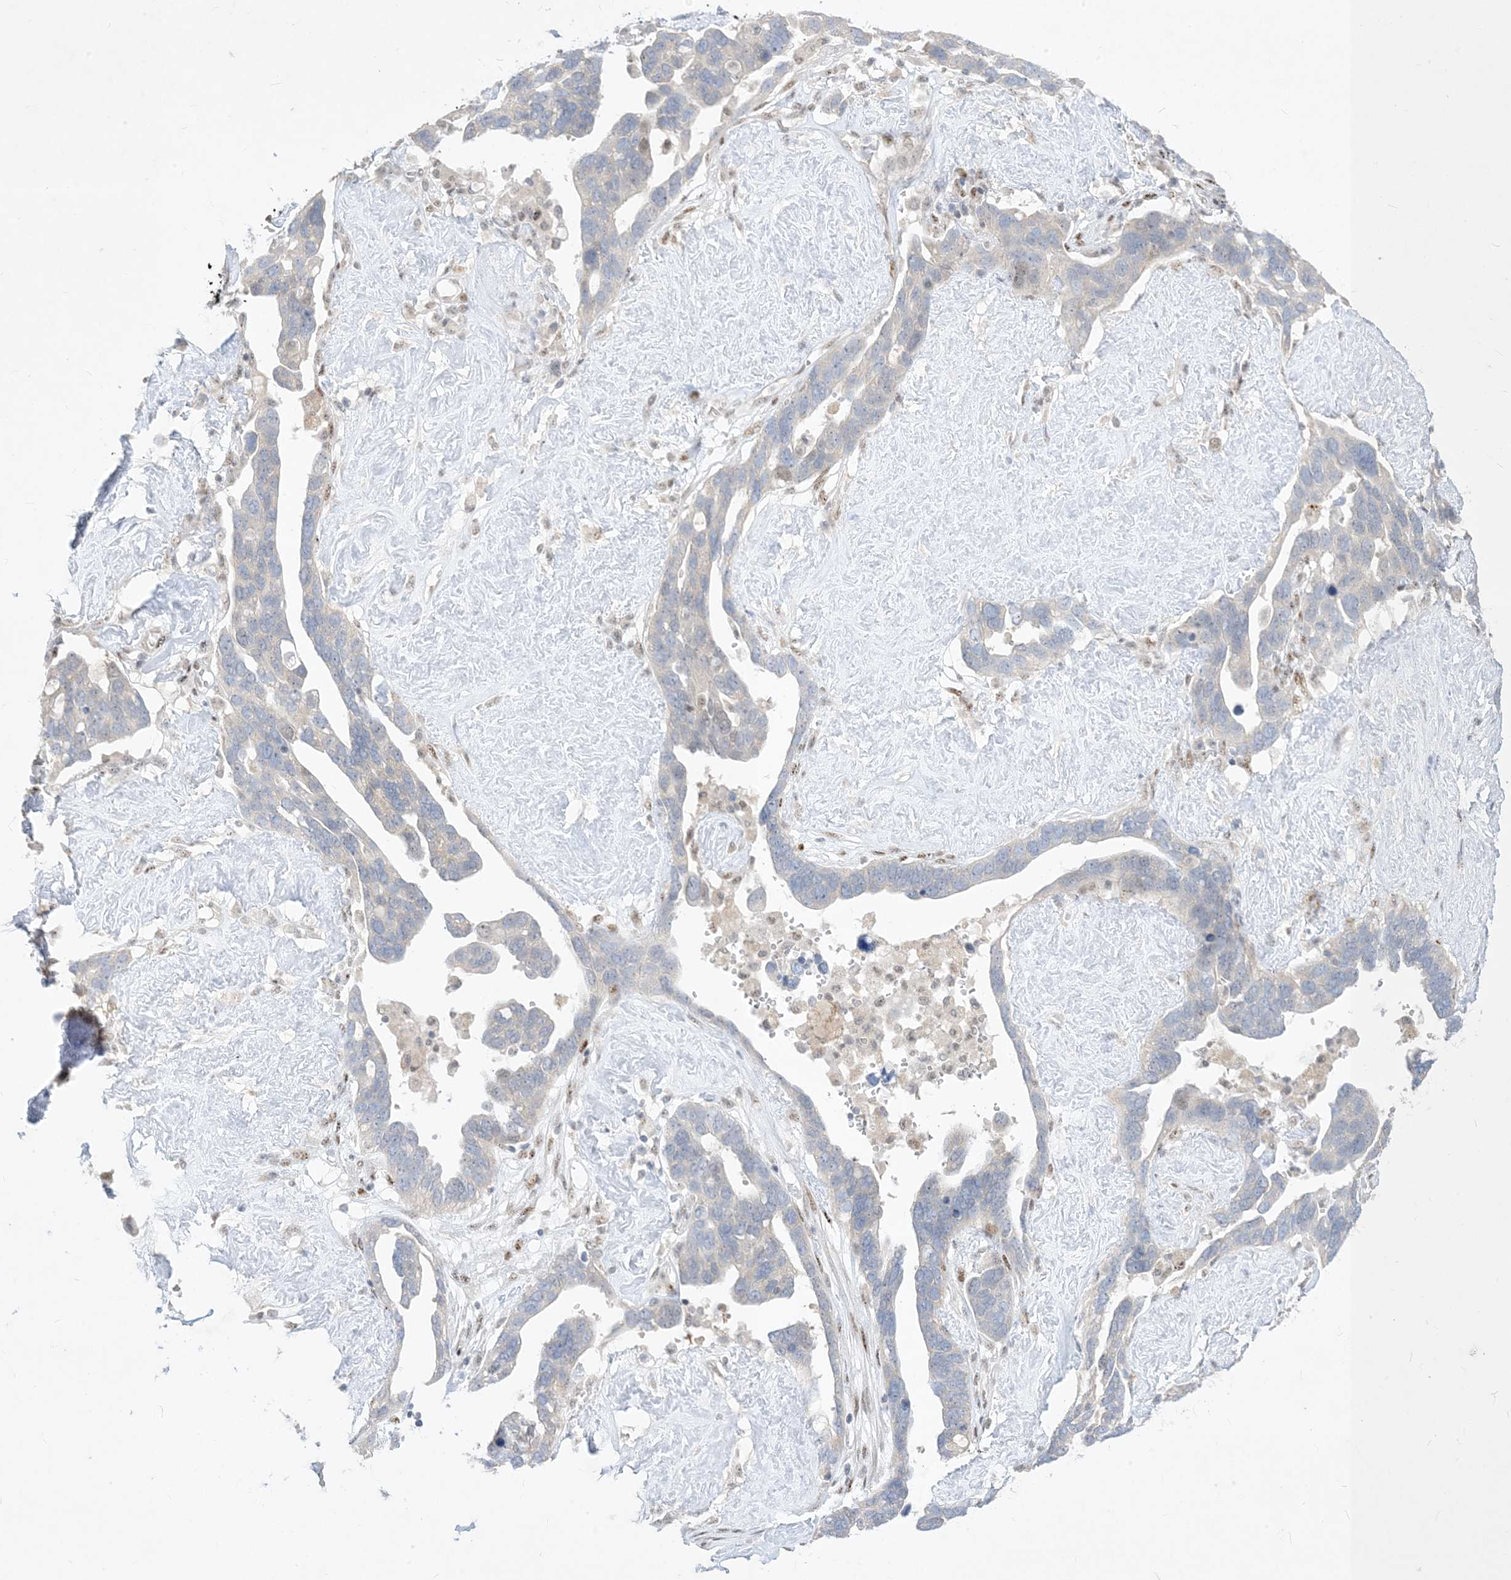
{"staining": {"intensity": "negative", "quantity": "none", "location": "none"}, "tissue": "ovarian cancer", "cell_type": "Tumor cells", "image_type": "cancer", "snomed": [{"axis": "morphology", "description": "Cystadenocarcinoma, serous, NOS"}, {"axis": "topography", "description": "Ovary"}], "caption": "There is no significant positivity in tumor cells of serous cystadenocarcinoma (ovarian).", "gene": "BHLHE40", "patient": {"sex": "female", "age": 54}}